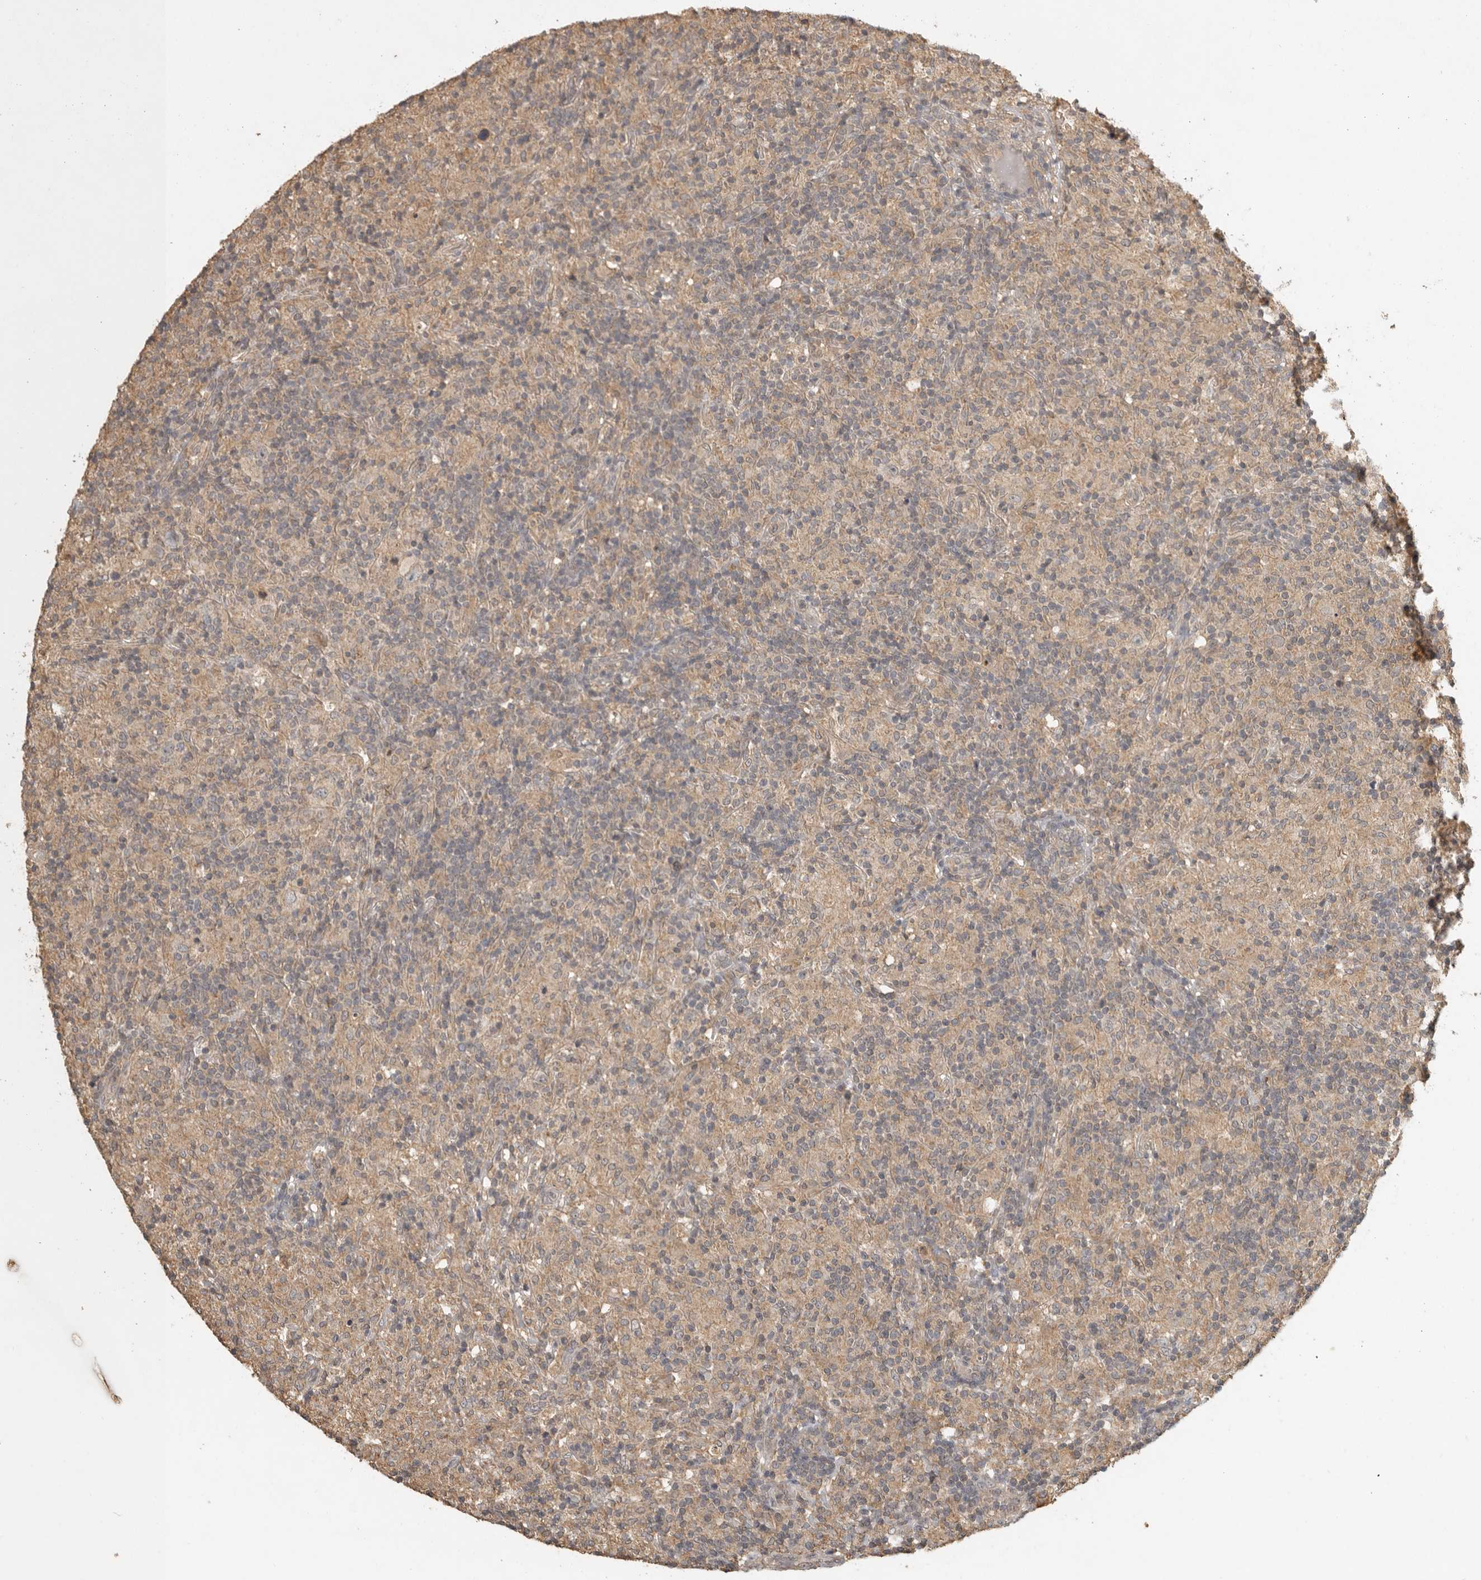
{"staining": {"intensity": "weak", "quantity": ">75%", "location": "cytoplasmic/membranous"}, "tissue": "lymphoma", "cell_type": "Tumor cells", "image_type": "cancer", "snomed": [{"axis": "morphology", "description": "Hodgkin's disease, NOS"}, {"axis": "topography", "description": "Lymph node"}], "caption": "Hodgkin's disease stained with immunohistochemistry exhibits weak cytoplasmic/membranous positivity in about >75% of tumor cells. The protein is shown in brown color, while the nuclei are stained blue.", "gene": "ADAMTS4", "patient": {"sex": "male", "age": 70}}